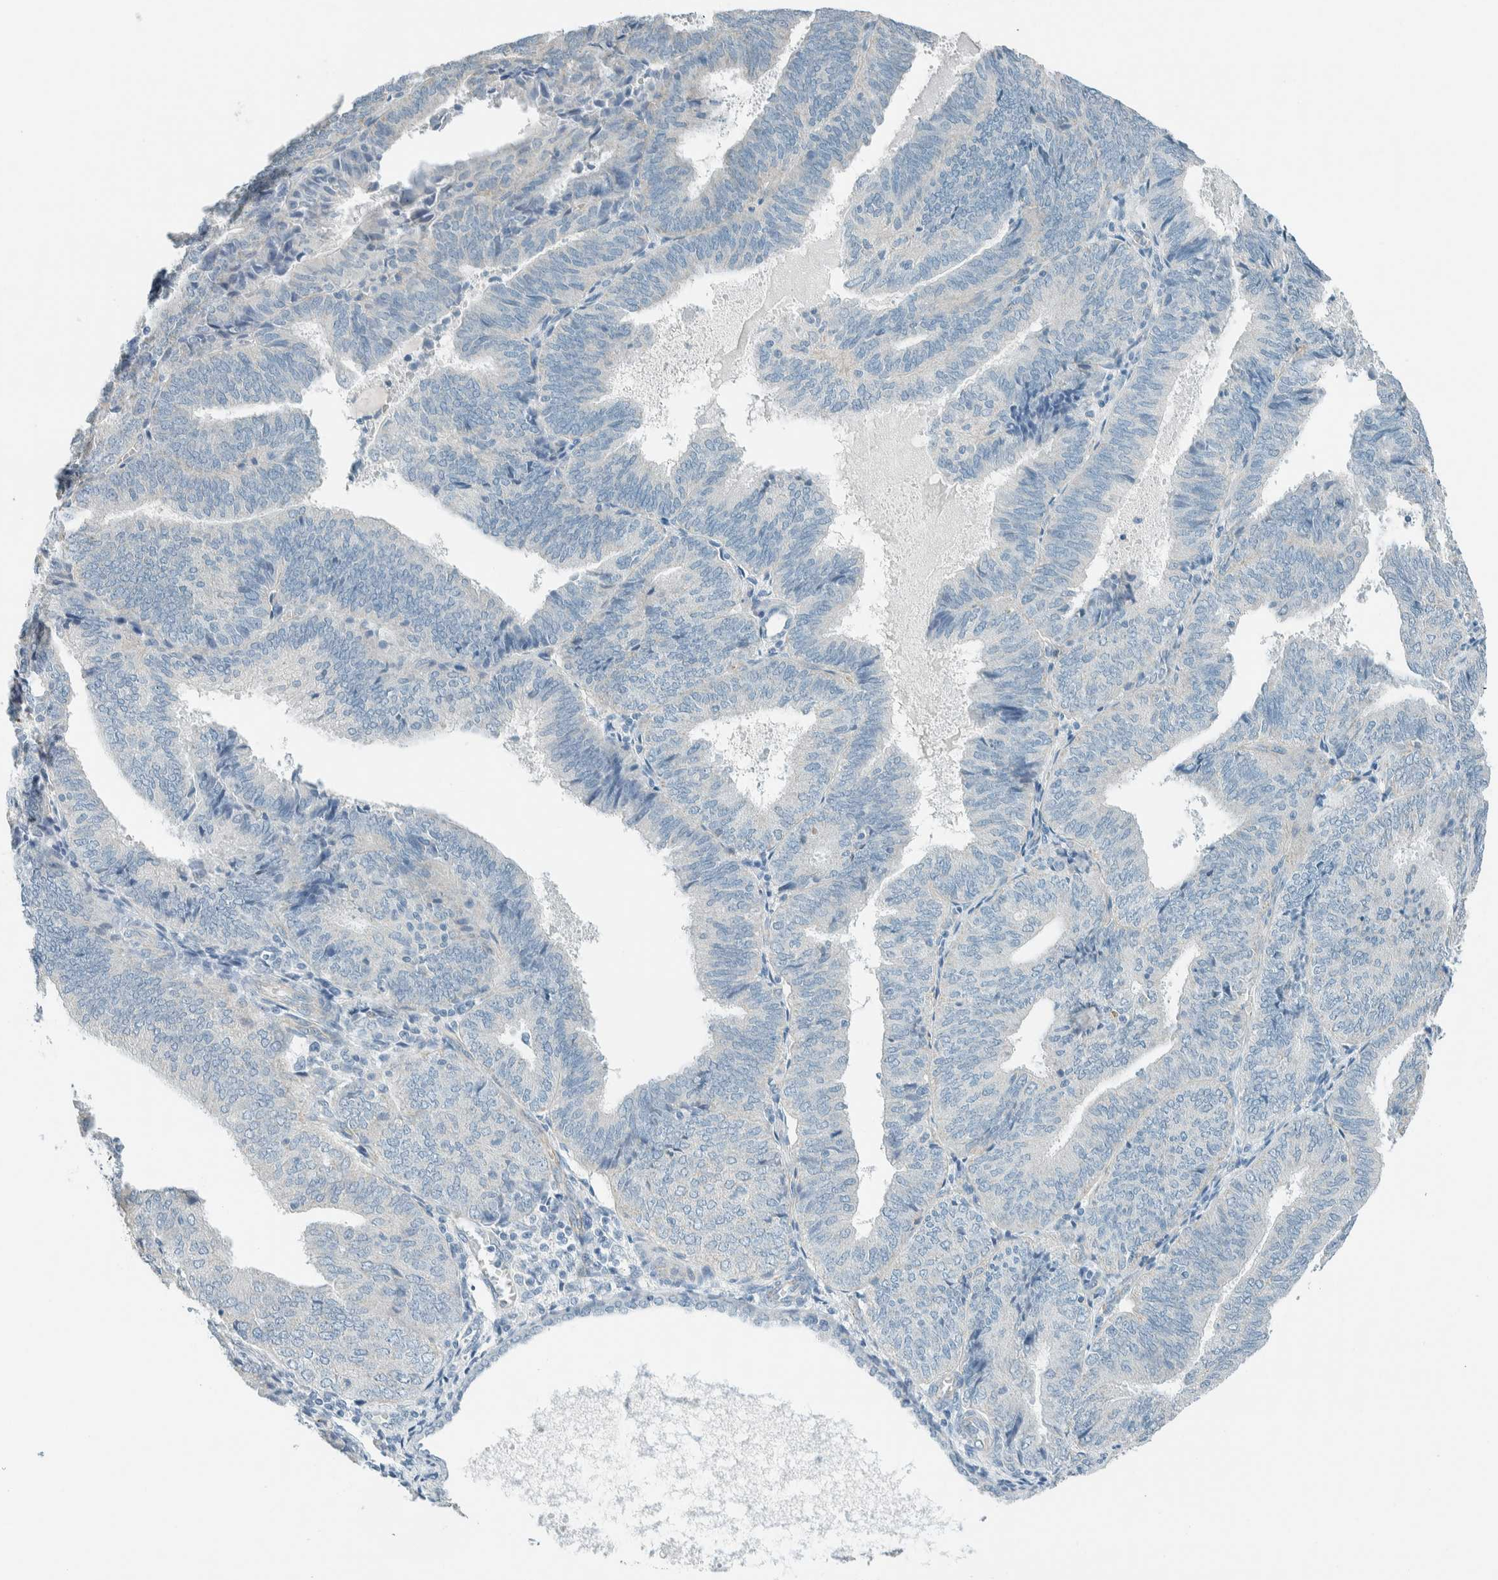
{"staining": {"intensity": "negative", "quantity": "none", "location": "none"}, "tissue": "endometrial cancer", "cell_type": "Tumor cells", "image_type": "cancer", "snomed": [{"axis": "morphology", "description": "Adenocarcinoma, NOS"}, {"axis": "topography", "description": "Endometrium"}], "caption": "Tumor cells show no significant protein positivity in endometrial adenocarcinoma.", "gene": "SLFN12", "patient": {"sex": "female", "age": 81}}